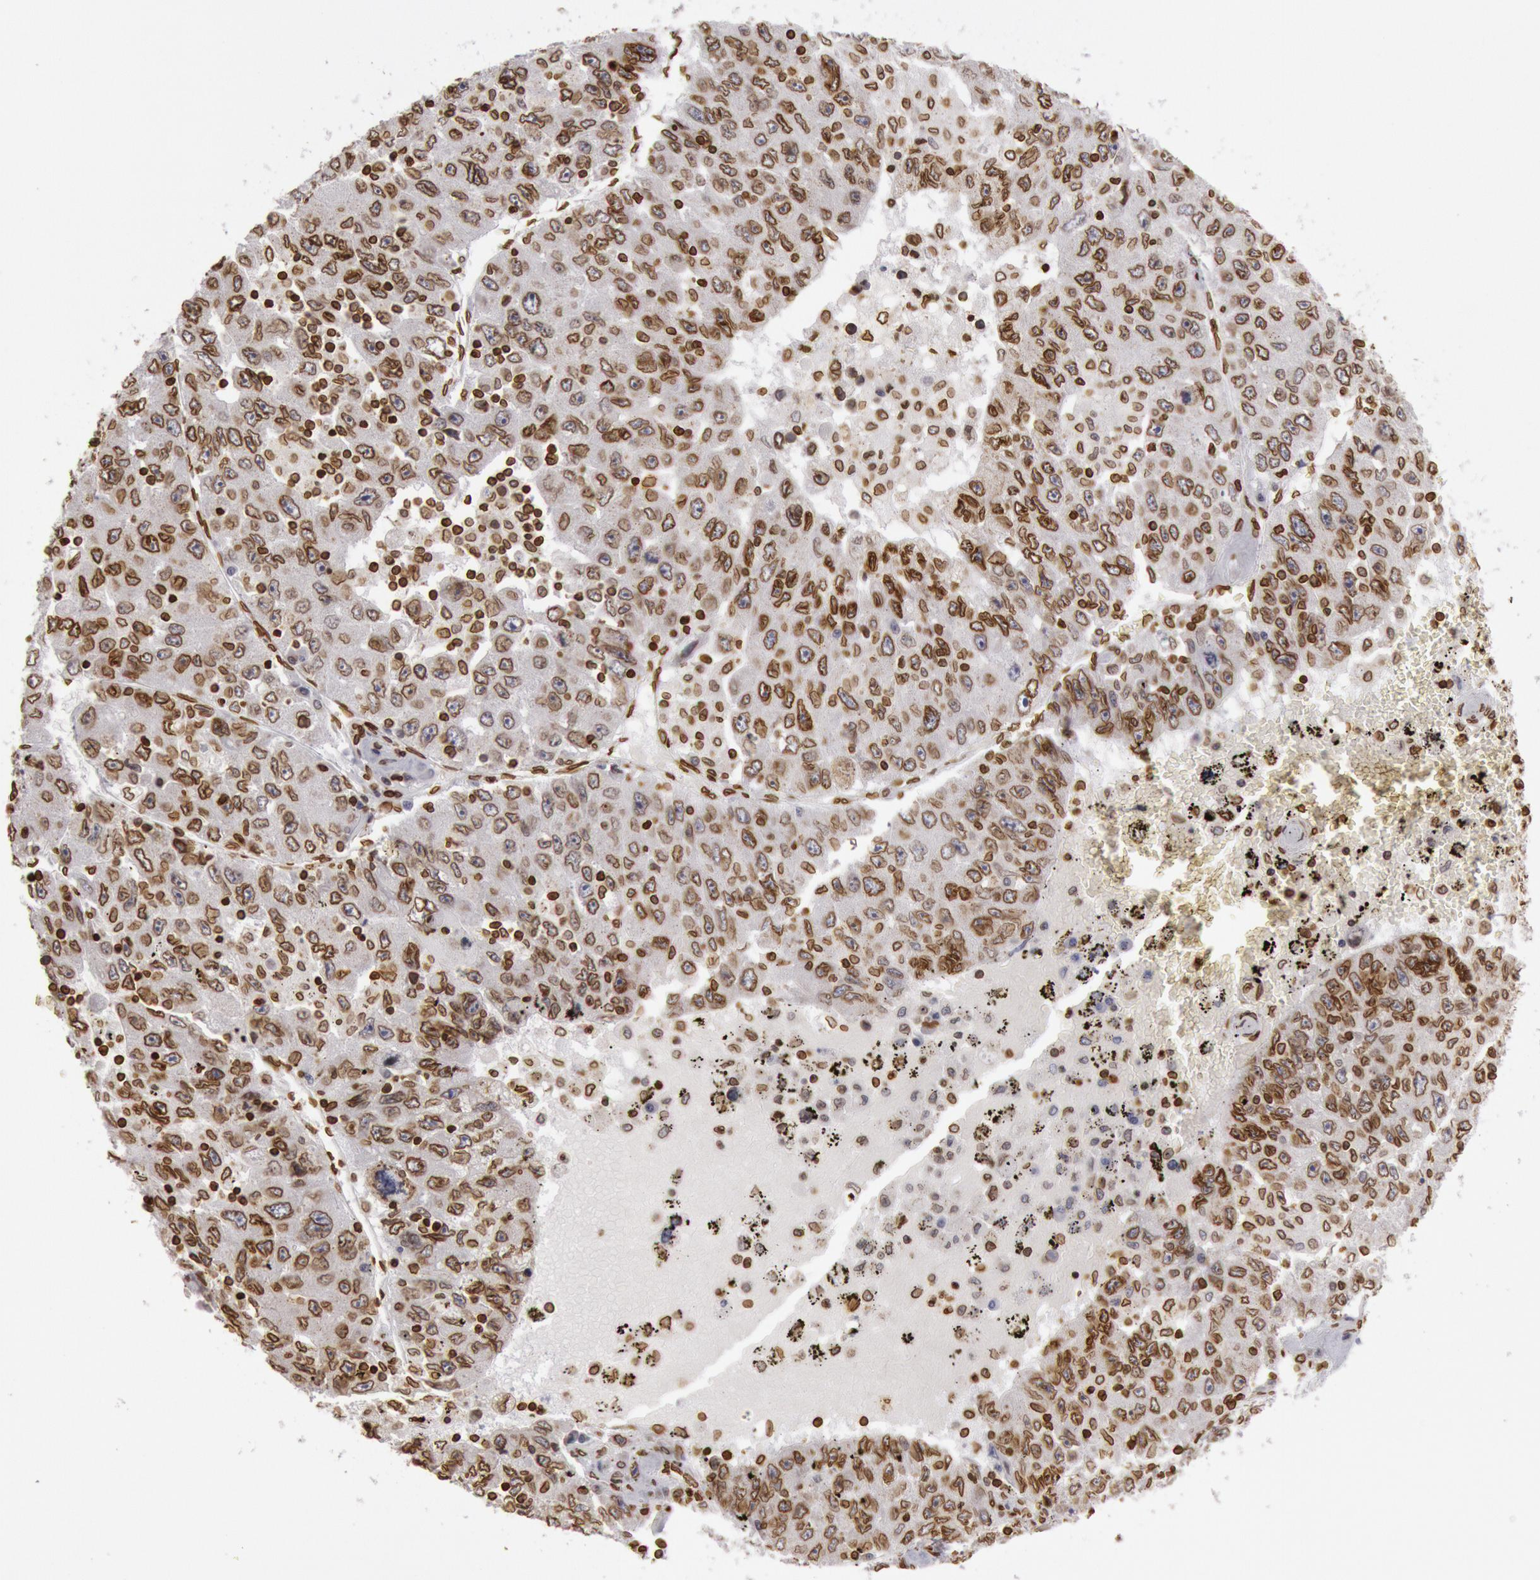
{"staining": {"intensity": "moderate", "quantity": ">75%", "location": "cytoplasmic/membranous,nuclear"}, "tissue": "liver cancer", "cell_type": "Tumor cells", "image_type": "cancer", "snomed": [{"axis": "morphology", "description": "Carcinoma, Hepatocellular, NOS"}, {"axis": "topography", "description": "Liver"}], "caption": "Hepatocellular carcinoma (liver) tissue reveals moderate cytoplasmic/membranous and nuclear expression in about >75% of tumor cells, visualized by immunohistochemistry.", "gene": "SUN2", "patient": {"sex": "male", "age": 49}}